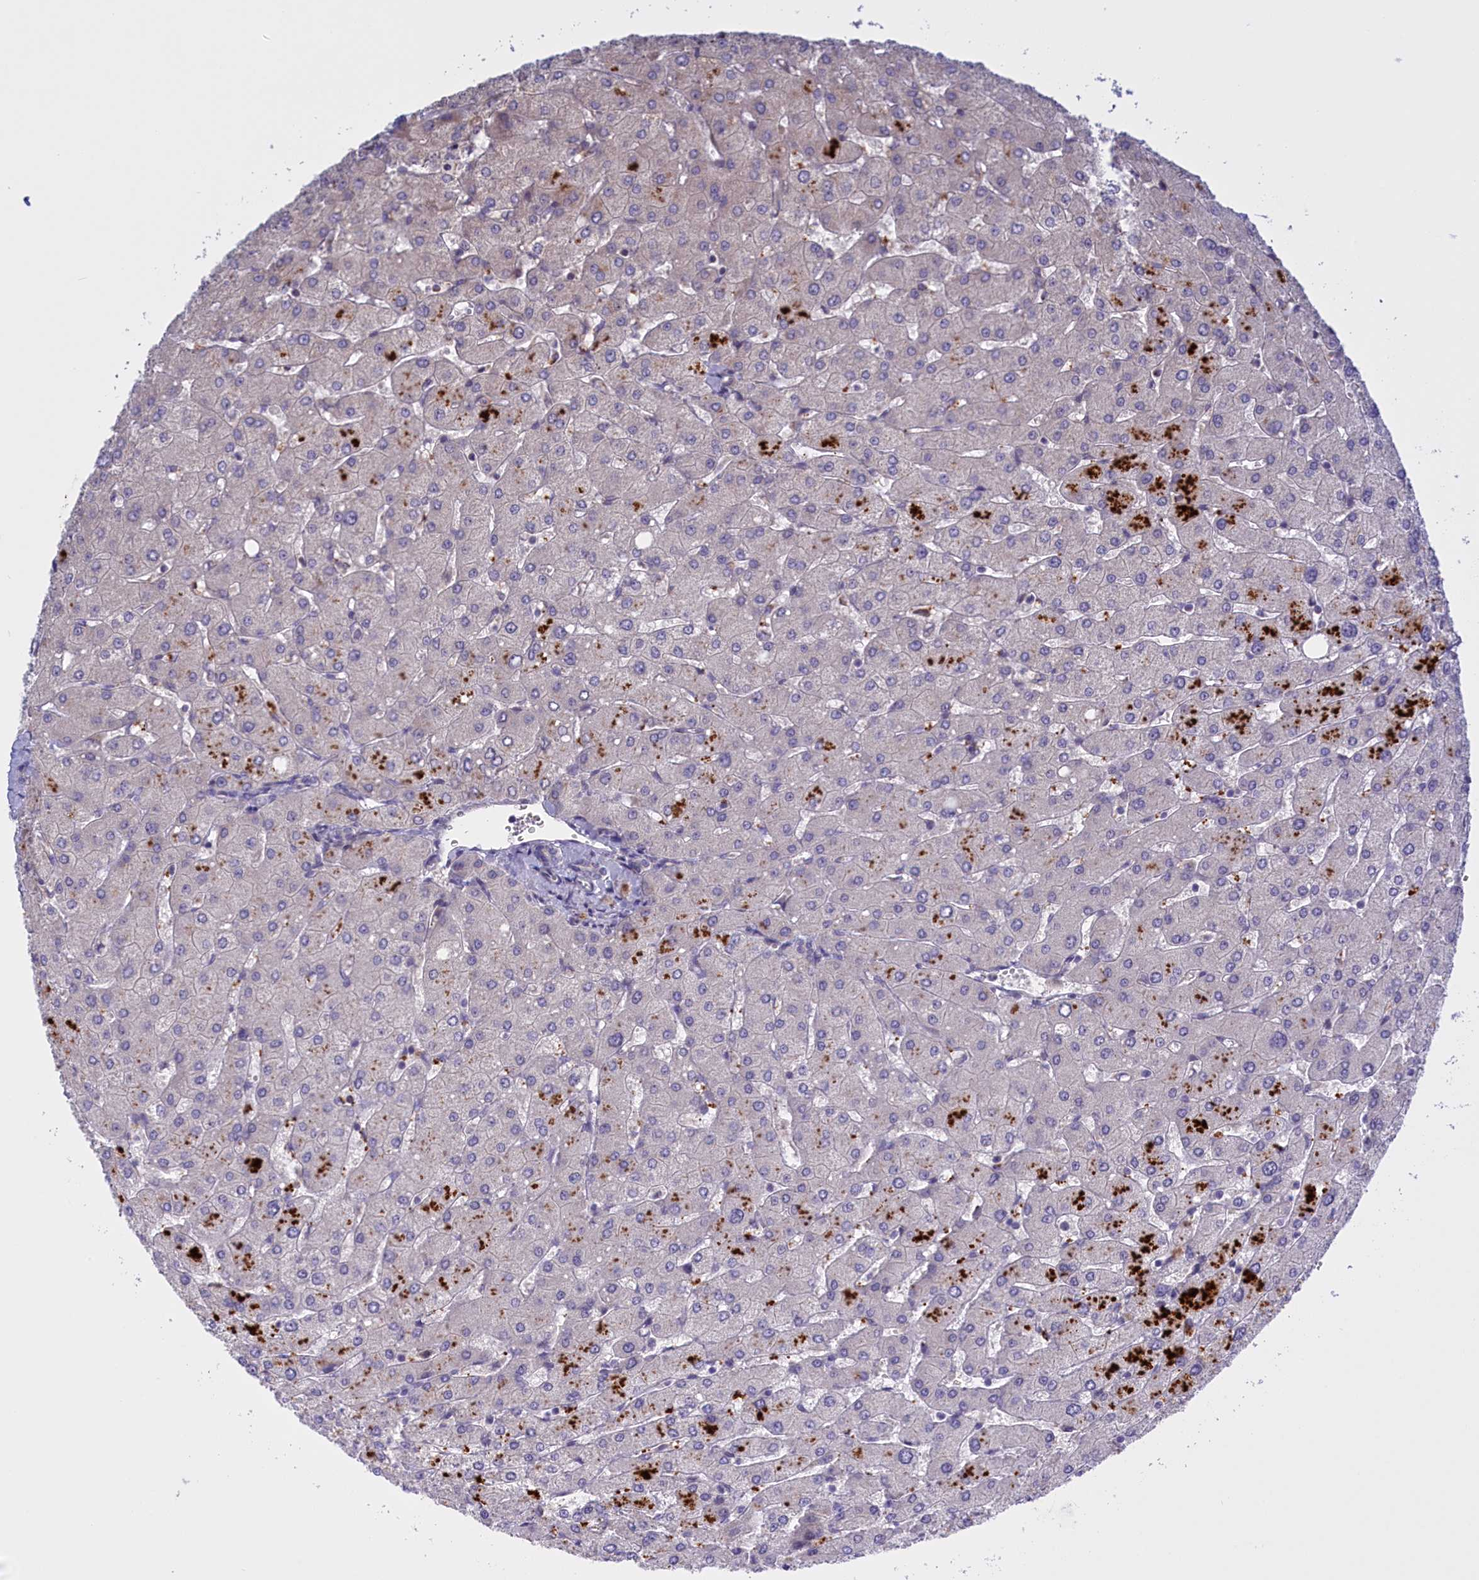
{"staining": {"intensity": "negative", "quantity": "none", "location": "none"}, "tissue": "liver", "cell_type": "Cholangiocytes", "image_type": "normal", "snomed": [{"axis": "morphology", "description": "Normal tissue, NOS"}, {"axis": "topography", "description": "Liver"}], "caption": "Benign liver was stained to show a protein in brown. There is no significant expression in cholangiocytes.", "gene": "FAM149B1", "patient": {"sex": "male", "age": 55}}